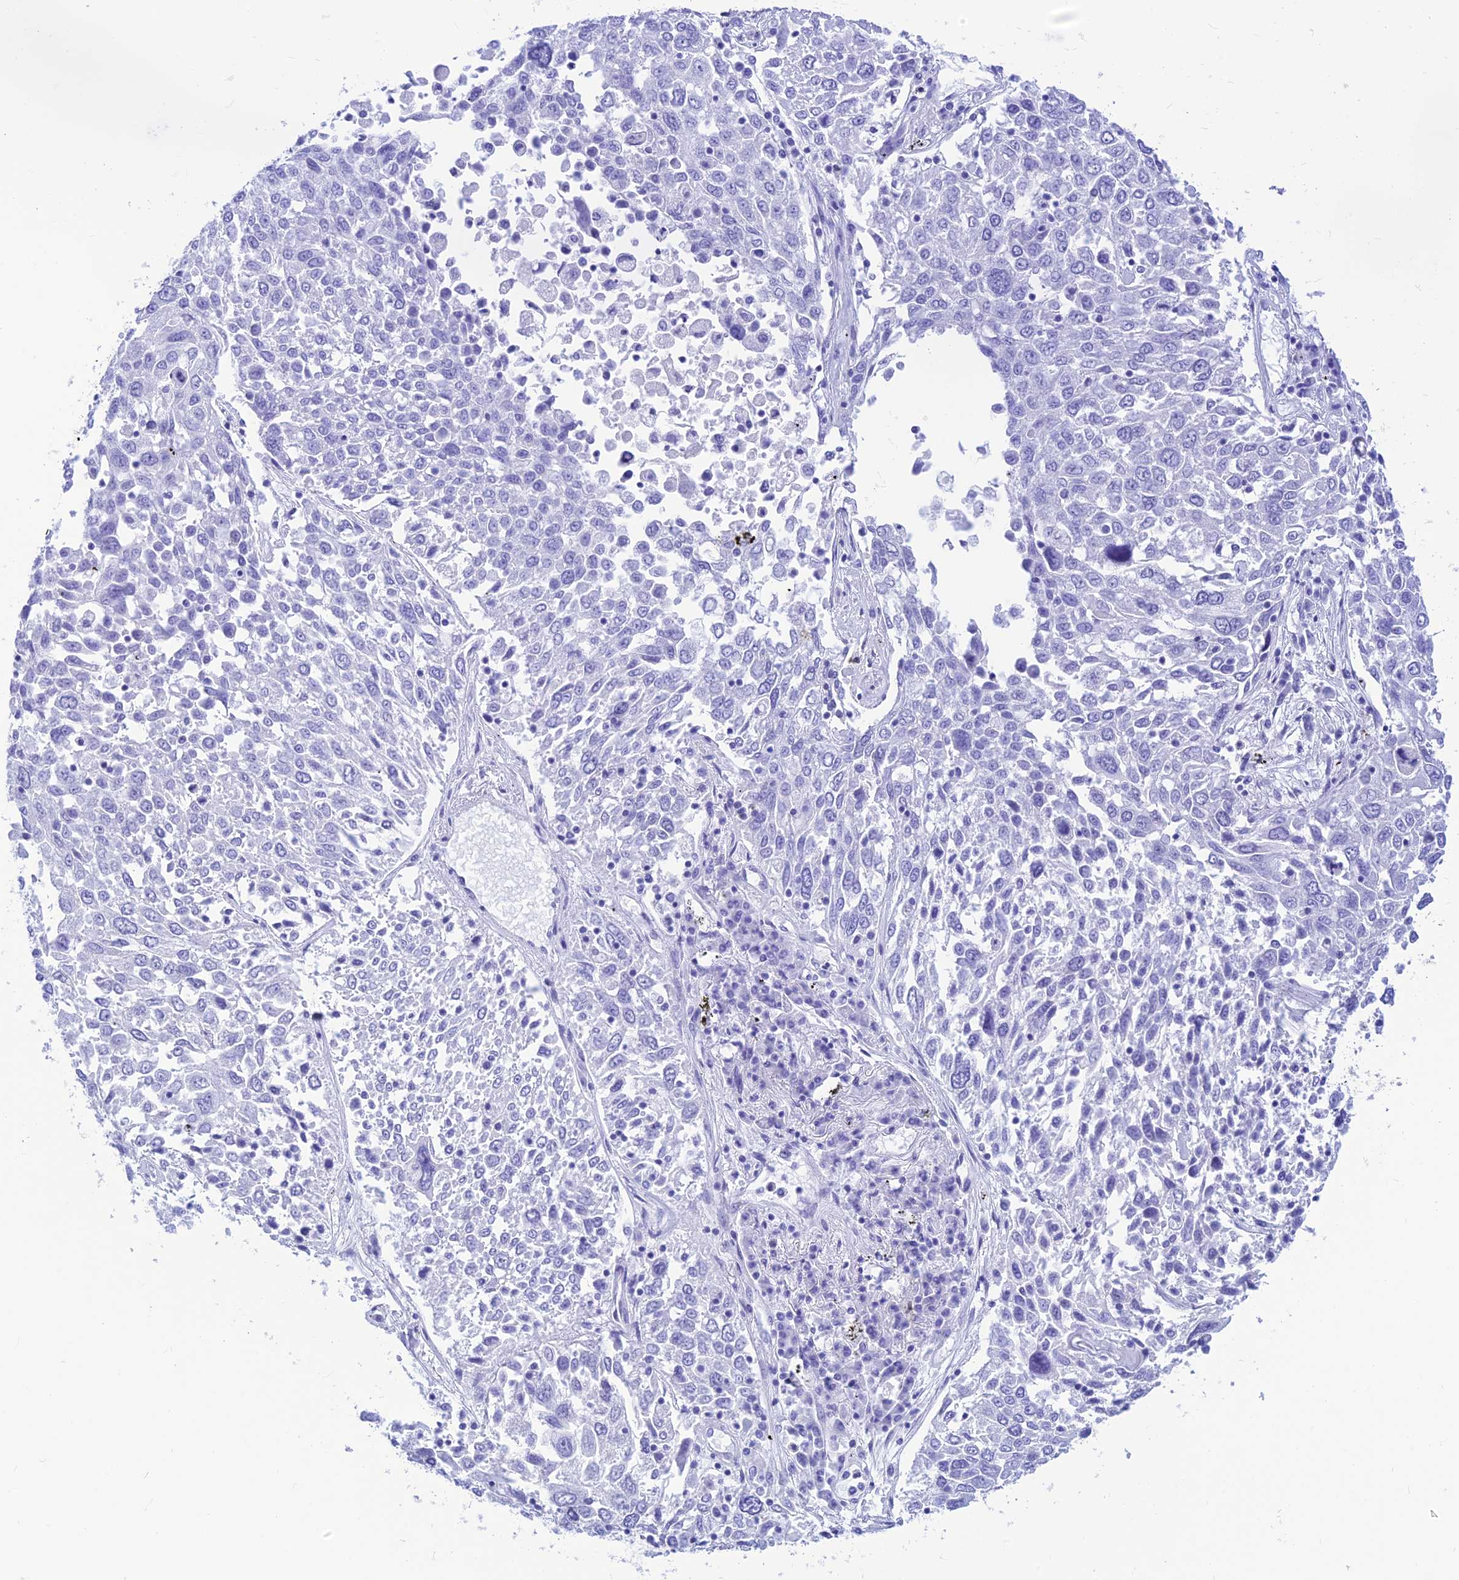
{"staining": {"intensity": "negative", "quantity": "none", "location": "none"}, "tissue": "lung cancer", "cell_type": "Tumor cells", "image_type": "cancer", "snomed": [{"axis": "morphology", "description": "Squamous cell carcinoma, NOS"}, {"axis": "topography", "description": "Lung"}], "caption": "Immunohistochemistry (IHC) histopathology image of neoplastic tissue: lung cancer (squamous cell carcinoma) stained with DAB (3,3'-diaminobenzidine) displays no significant protein expression in tumor cells.", "gene": "PRNP", "patient": {"sex": "male", "age": 65}}